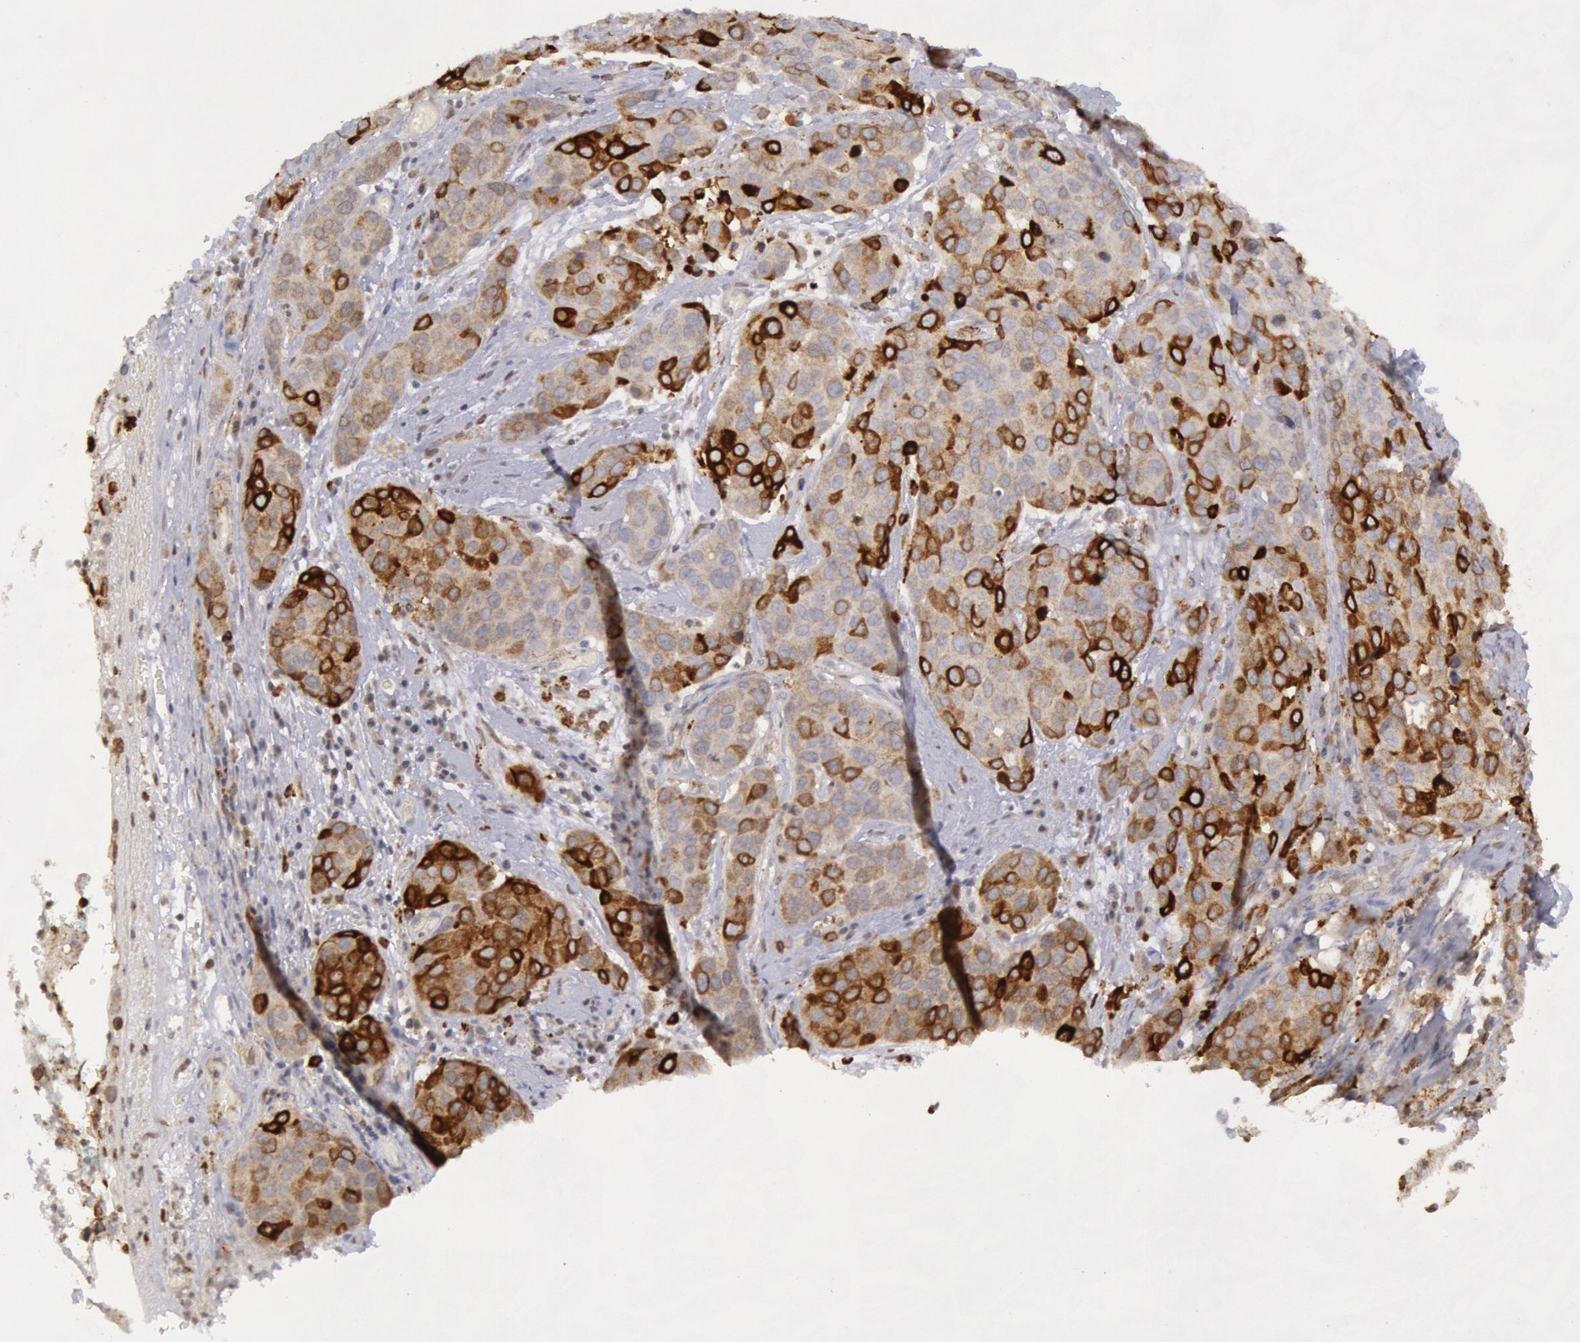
{"staining": {"intensity": "strong", "quantity": "<25%", "location": "cytoplasmic/membranous"}, "tissue": "cervical cancer", "cell_type": "Tumor cells", "image_type": "cancer", "snomed": [{"axis": "morphology", "description": "Squamous cell carcinoma, NOS"}, {"axis": "topography", "description": "Cervix"}], "caption": "Squamous cell carcinoma (cervical) stained for a protein (brown) displays strong cytoplasmic/membranous positive staining in about <25% of tumor cells.", "gene": "PTGS2", "patient": {"sex": "female", "age": 54}}